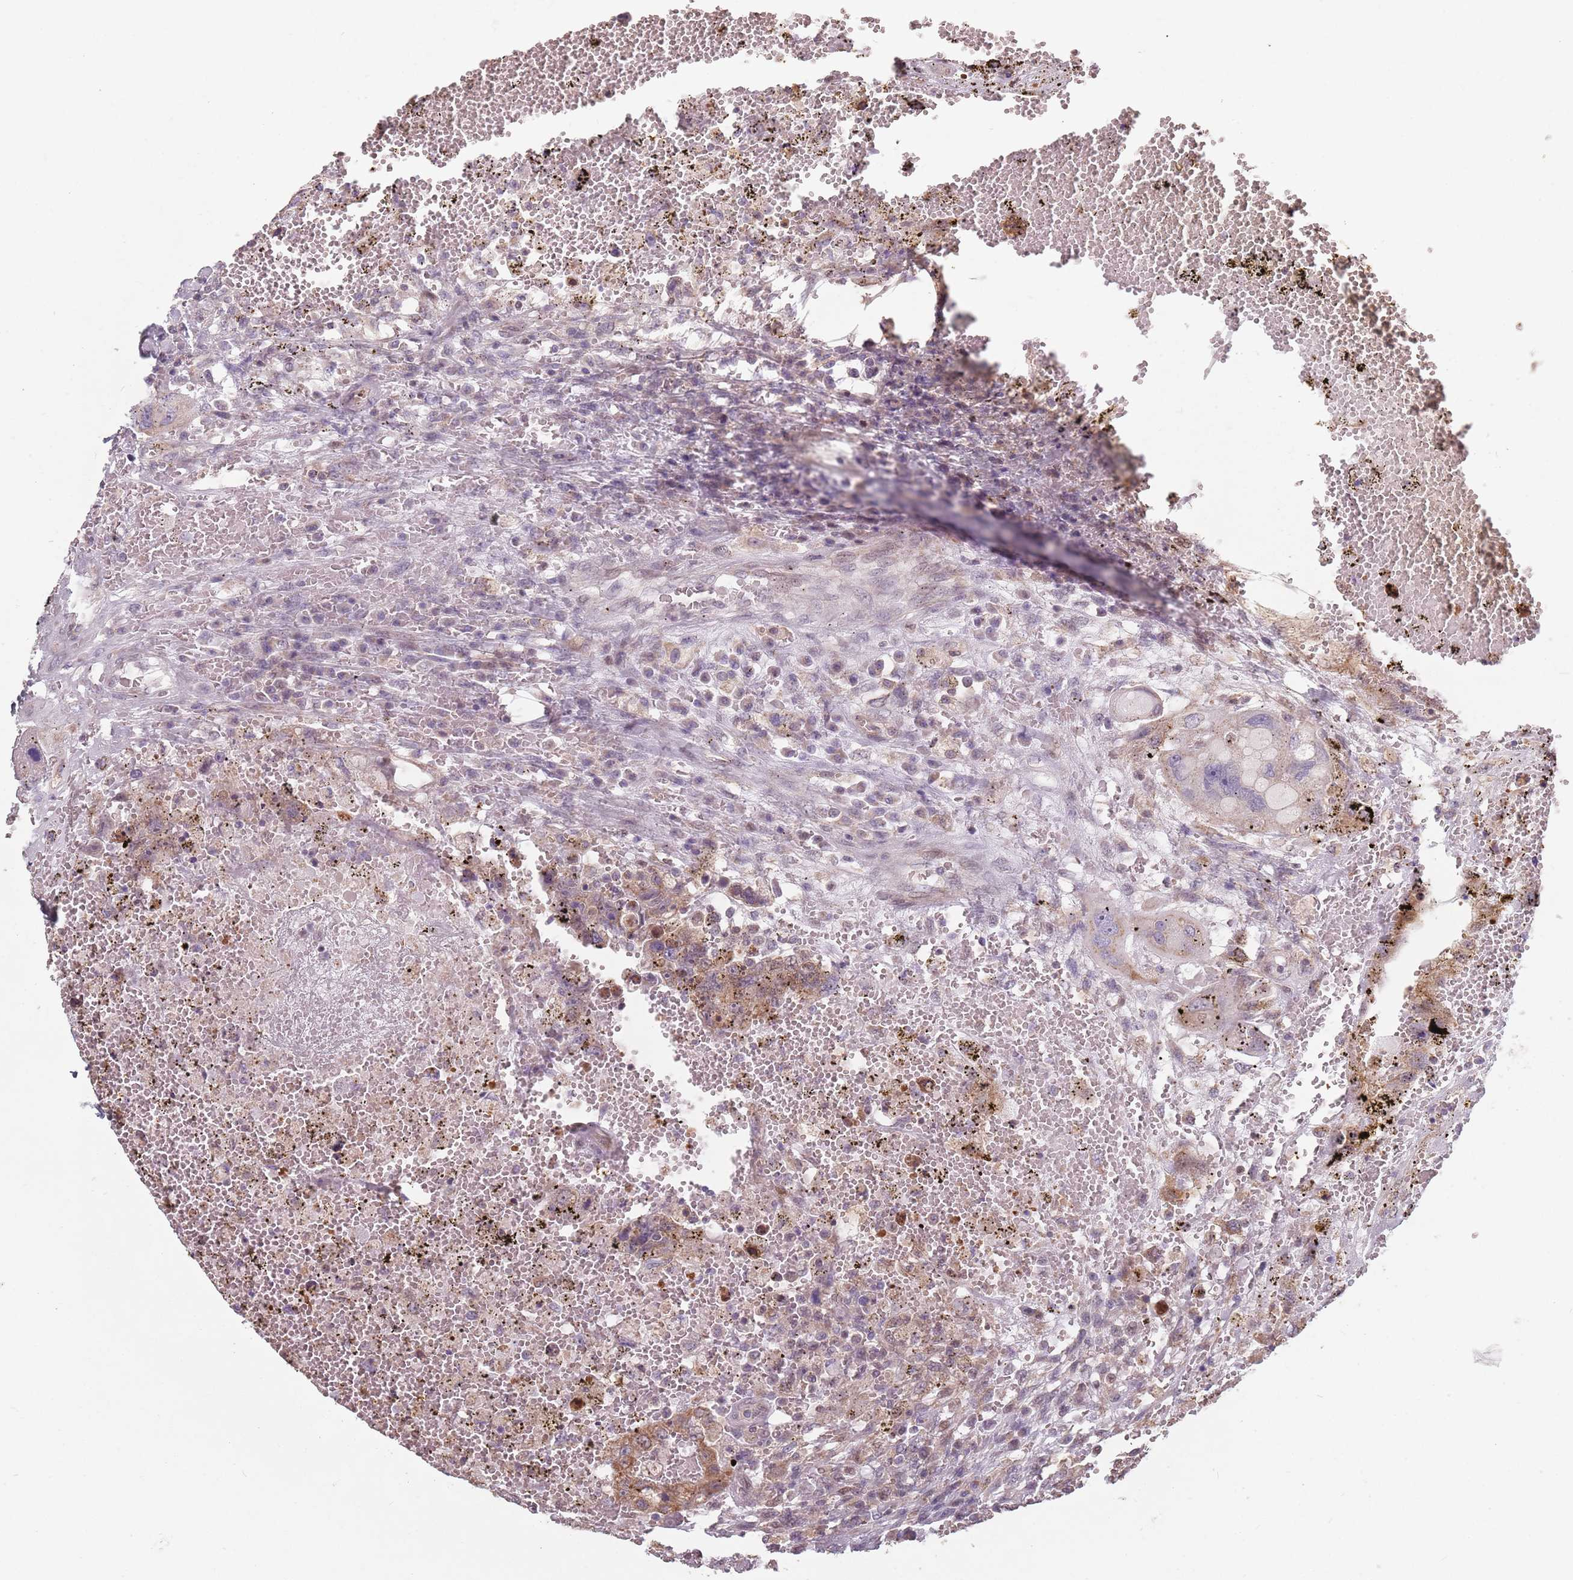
{"staining": {"intensity": "moderate", "quantity": "25%-75%", "location": "cytoplasmic/membranous"}, "tissue": "testis cancer", "cell_type": "Tumor cells", "image_type": "cancer", "snomed": [{"axis": "morphology", "description": "Carcinoma, Embryonal, NOS"}, {"axis": "topography", "description": "Testis"}], "caption": "DAB immunohistochemical staining of testis cancer (embryonal carcinoma) reveals moderate cytoplasmic/membranous protein staining in about 25%-75% of tumor cells.", "gene": "VPS52", "patient": {"sex": "male", "age": 26}}